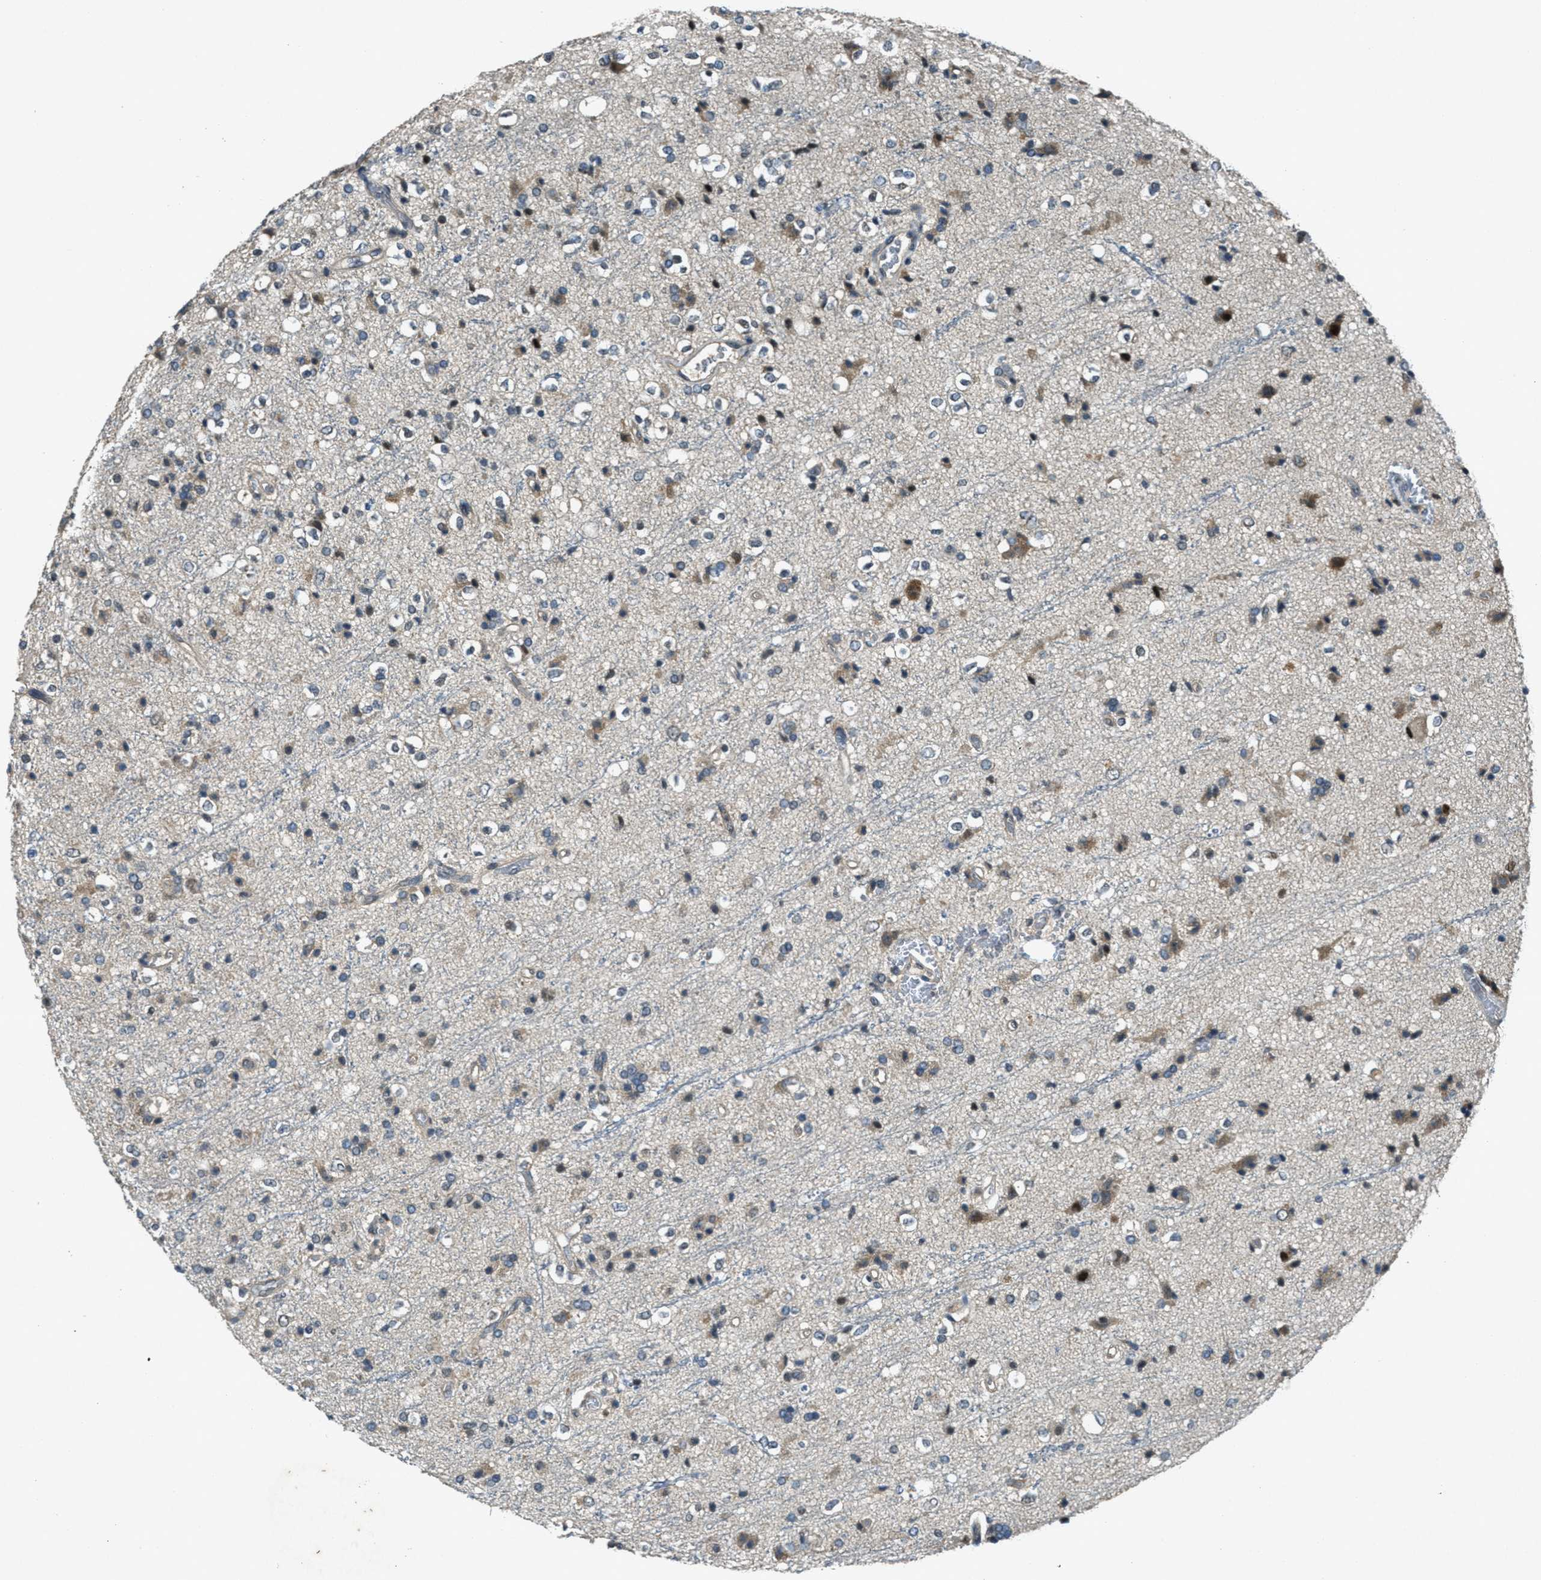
{"staining": {"intensity": "weak", "quantity": "25%-75%", "location": "nuclear"}, "tissue": "glioma", "cell_type": "Tumor cells", "image_type": "cancer", "snomed": [{"axis": "morphology", "description": "Glioma, malignant, High grade"}, {"axis": "topography", "description": "Brain"}], "caption": "Immunohistochemistry (IHC) micrograph of neoplastic tissue: human glioma stained using immunohistochemistry (IHC) demonstrates low levels of weak protein expression localized specifically in the nuclear of tumor cells, appearing as a nuclear brown color.", "gene": "DUSP6", "patient": {"sex": "male", "age": 47}}